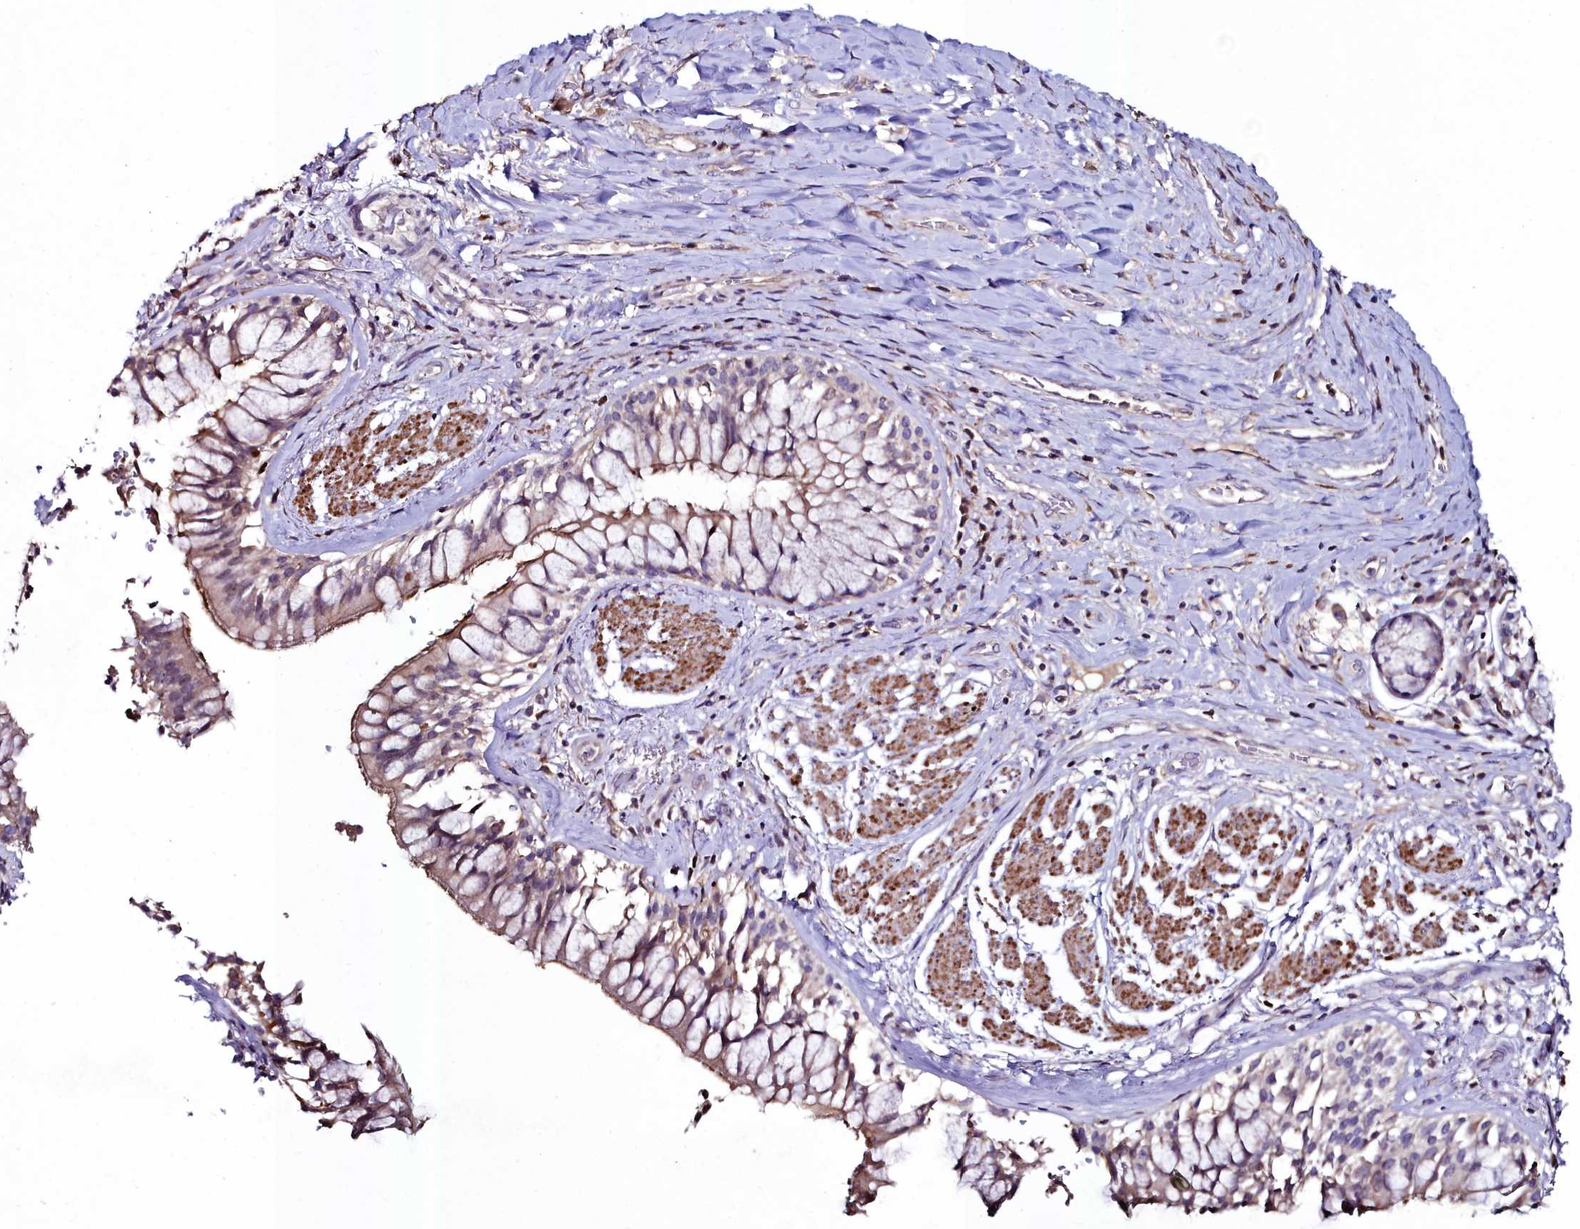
{"staining": {"intensity": "negative", "quantity": "none", "location": "none"}, "tissue": "adipose tissue", "cell_type": "Adipocytes", "image_type": "normal", "snomed": [{"axis": "morphology", "description": "Normal tissue, NOS"}, {"axis": "morphology", "description": "Squamous cell carcinoma, NOS"}, {"axis": "topography", "description": "Bronchus"}, {"axis": "topography", "description": "Lung"}], "caption": "Human adipose tissue stained for a protein using immunohistochemistry exhibits no expression in adipocytes.", "gene": "AMBRA1", "patient": {"sex": "male", "age": 64}}